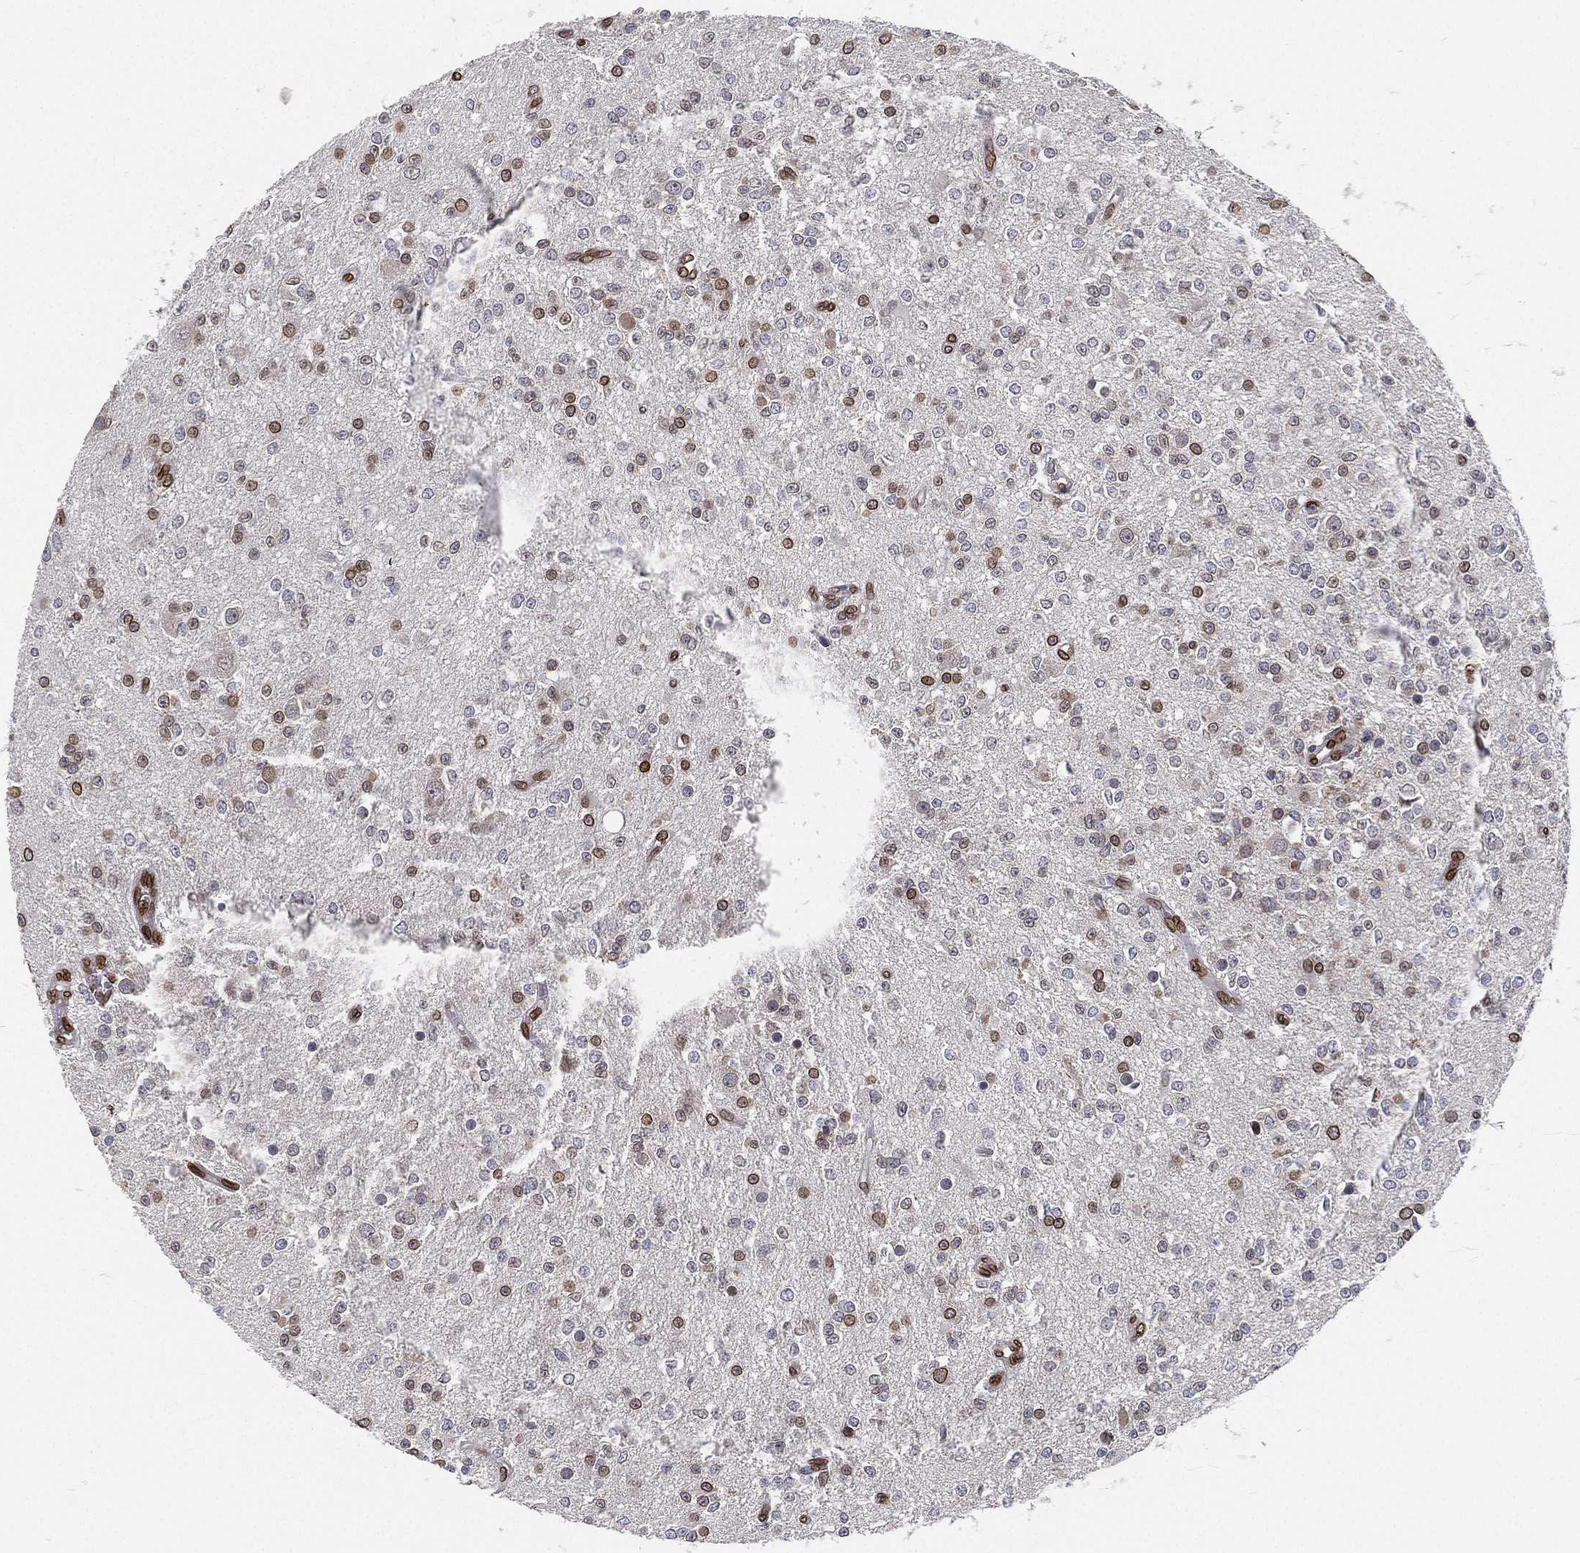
{"staining": {"intensity": "strong", "quantity": "25%-75%", "location": "cytoplasmic/membranous,nuclear"}, "tissue": "glioma", "cell_type": "Tumor cells", "image_type": "cancer", "snomed": [{"axis": "morphology", "description": "Glioma, malignant, Low grade"}, {"axis": "topography", "description": "Brain"}], "caption": "Strong cytoplasmic/membranous and nuclear protein staining is appreciated in approximately 25%-75% of tumor cells in glioma. The staining was performed using DAB (3,3'-diaminobenzidine) to visualize the protein expression in brown, while the nuclei were stained in blue with hematoxylin (Magnification: 20x).", "gene": "PALB2", "patient": {"sex": "female", "age": 45}}